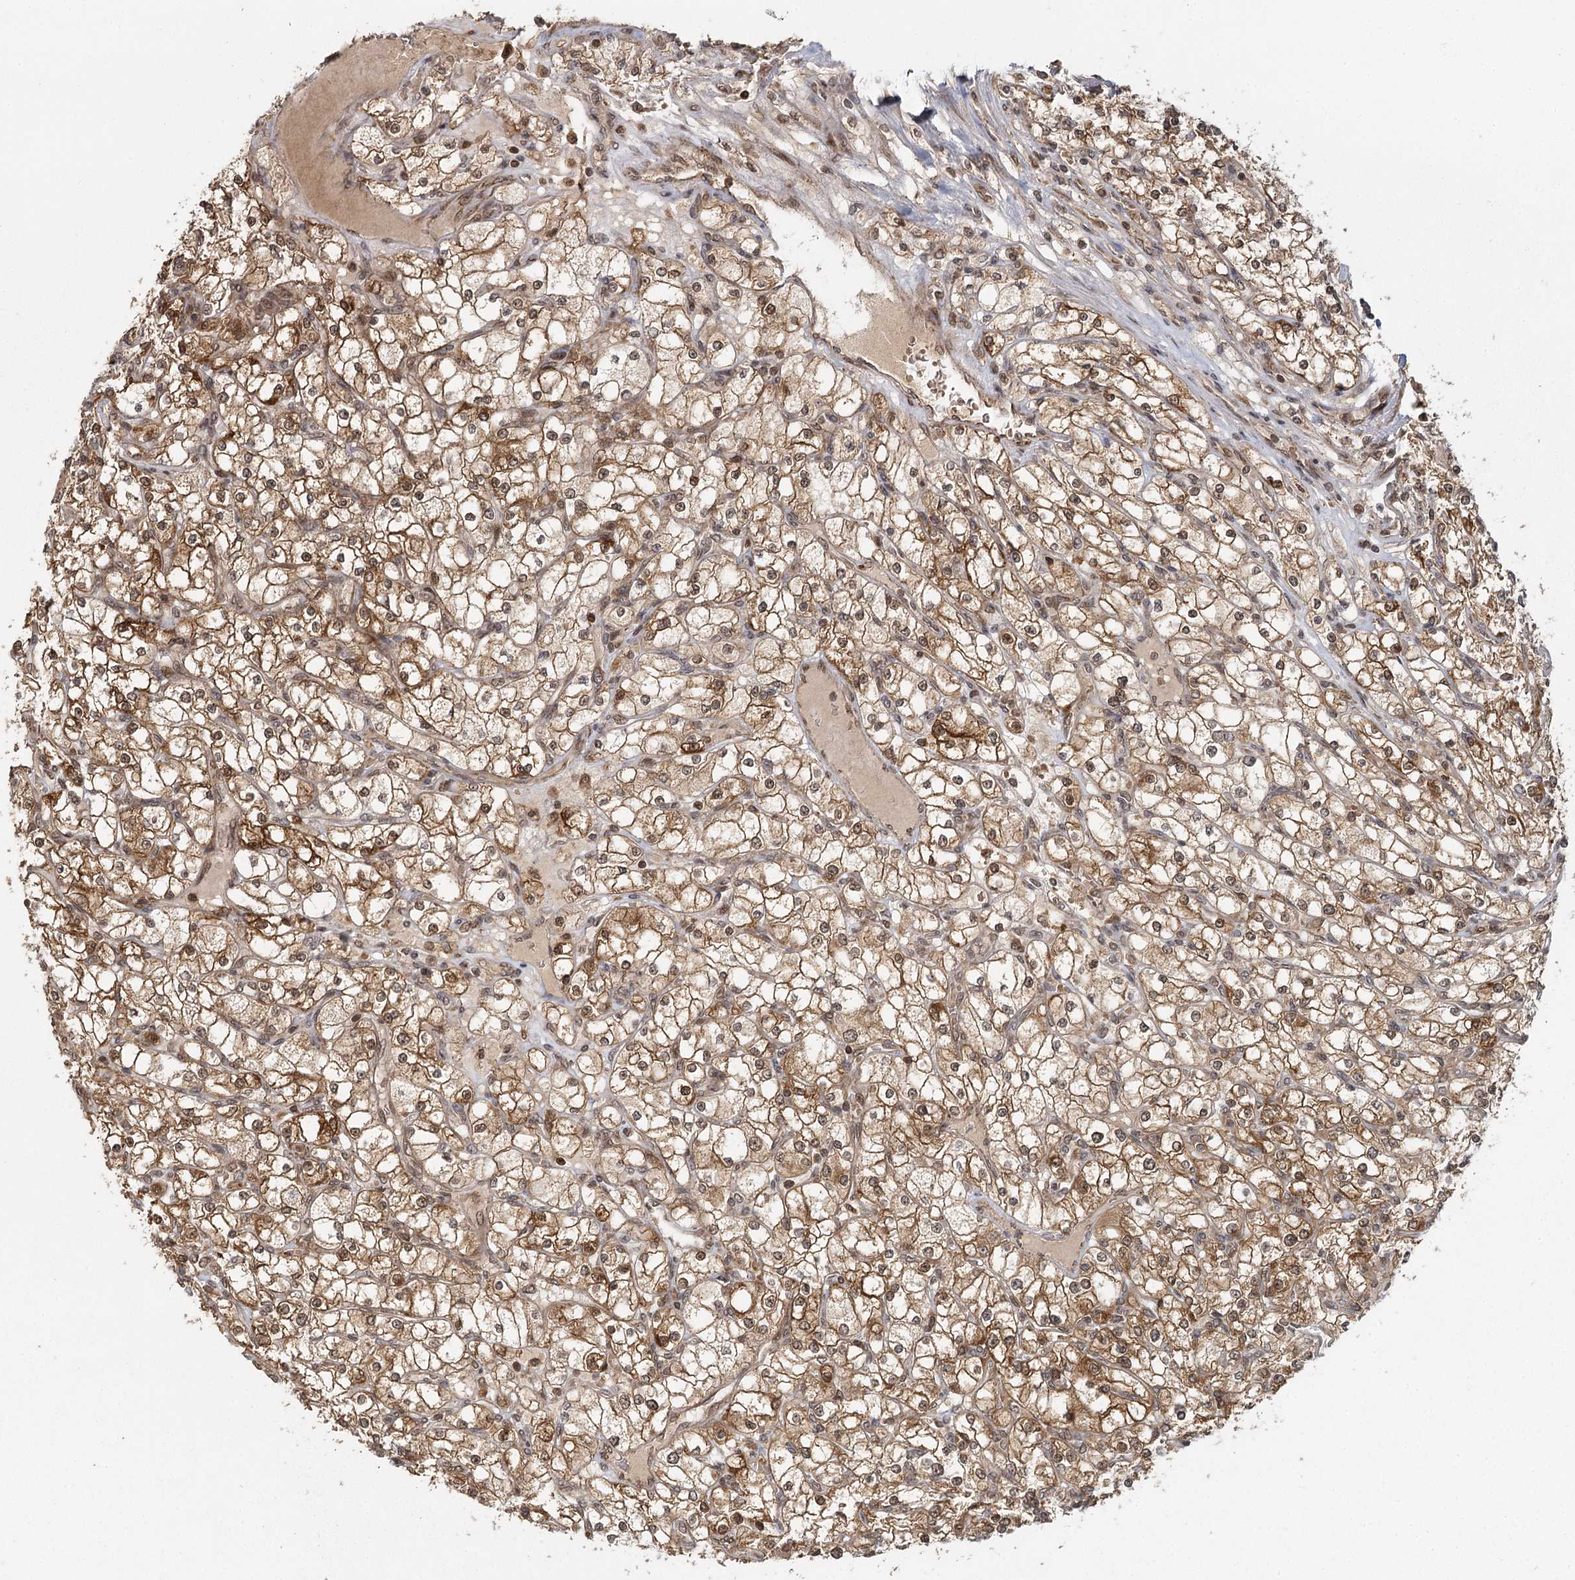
{"staining": {"intensity": "moderate", "quantity": ">75%", "location": "cytoplasmic/membranous"}, "tissue": "renal cancer", "cell_type": "Tumor cells", "image_type": "cancer", "snomed": [{"axis": "morphology", "description": "Adenocarcinoma, NOS"}, {"axis": "topography", "description": "Kidney"}], "caption": "There is medium levels of moderate cytoplasmic/membranous staining in tumor cells of renal cancer, as demonstrated by immunohistochemical staining (brown color).", "gene": "MICU1", "patient": {"sex": "male", "age": 80}}